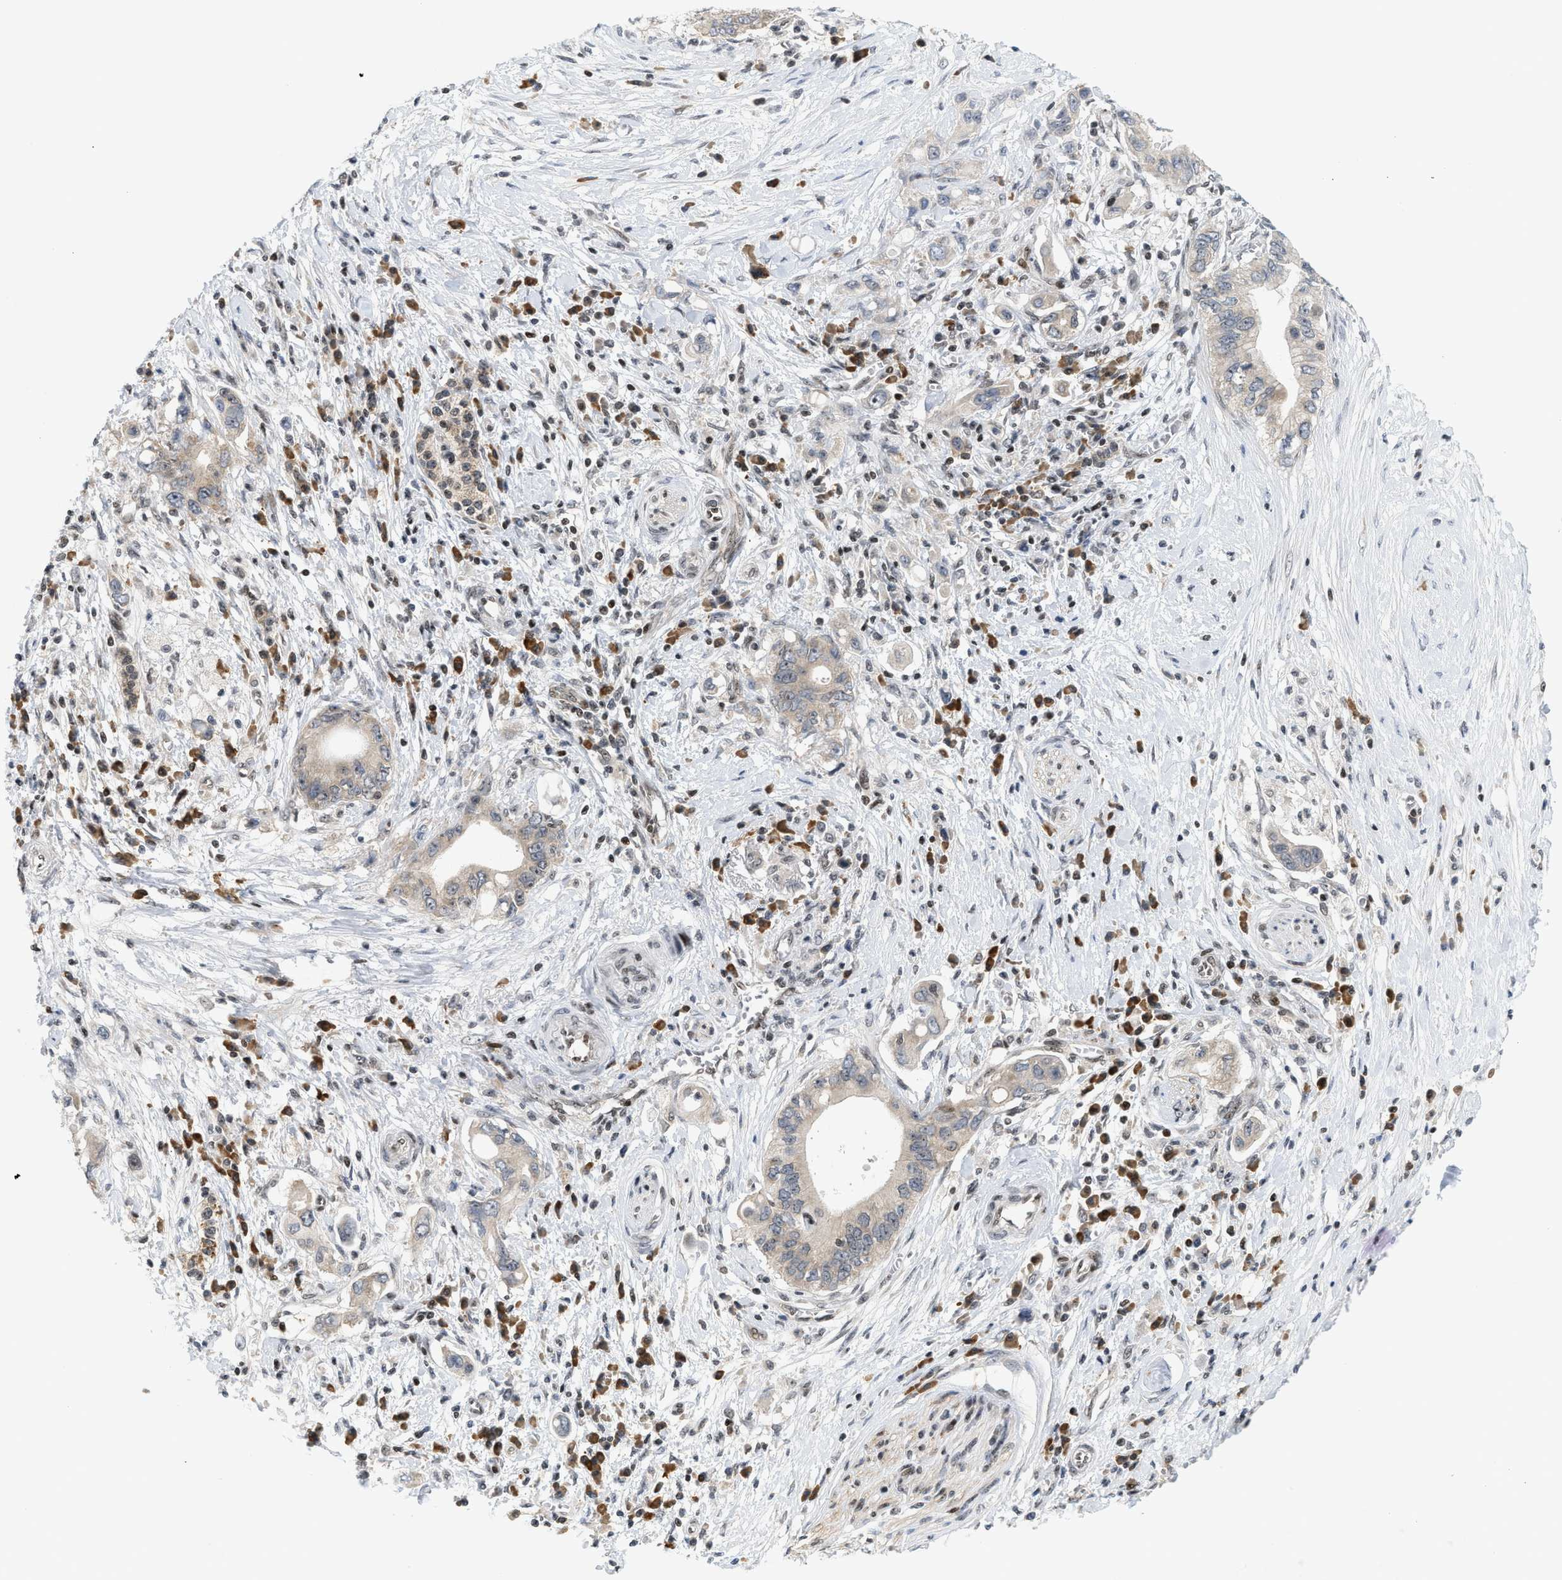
{"staining": {"intensity": "weak", "quantity": "<25%", "location": "cytoplasmic/membranous"}, "tissue": "pancreatic cancer", "cell_type": "Tumor cells", "image_type": "cancer", "snomed": [{"axis": "morphology", "description": "Adenocarcinoma, NOS"}, {"axis": "topography", "description": "Pancreas"}], "caption": "DAB immunohistochemical staining of human pancreatic cancer (adenocarcinoma) reveals no significant expression in tumor cells.", "gene": "ZNF22", "patient": {"sex": "female", "age": 73}}